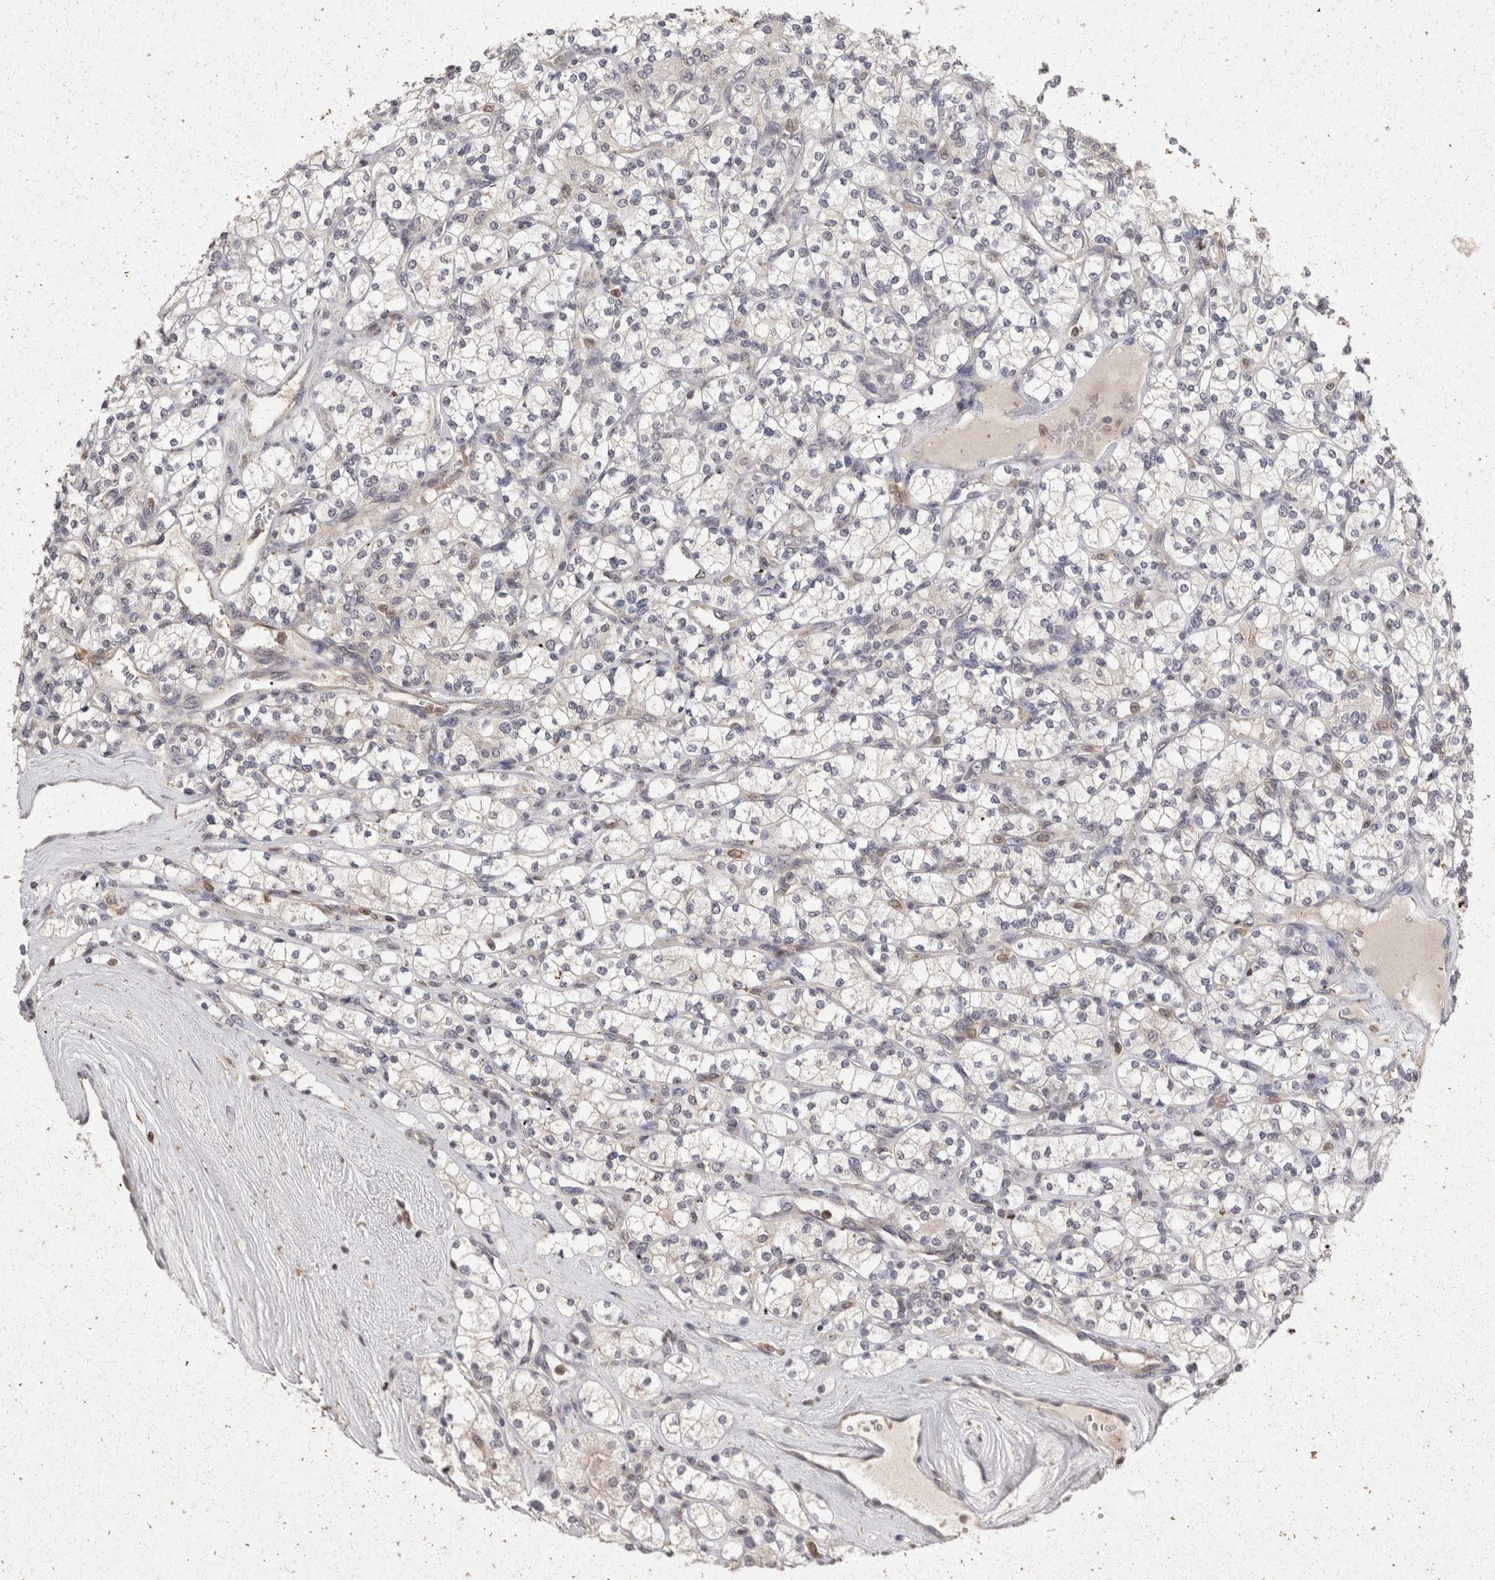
{"staining": {"intensity": "negative", "quantity": "none", "location": "none"}, "tissue": "renal cancer", "cell_type": "Tumor cells", "image_type": "cancer", "snomed": [{"axis": "morphology", "description": "Adenocarcinoma, NOS"}, {"axis": "topography", "description": "Kidney"}], "caption": "Micrograph shows no significant protein expression in tumor cells of adenocarcinoma (renal).", "gene": "ACAT2", "patient": {"sex": "male", "age": 77}}